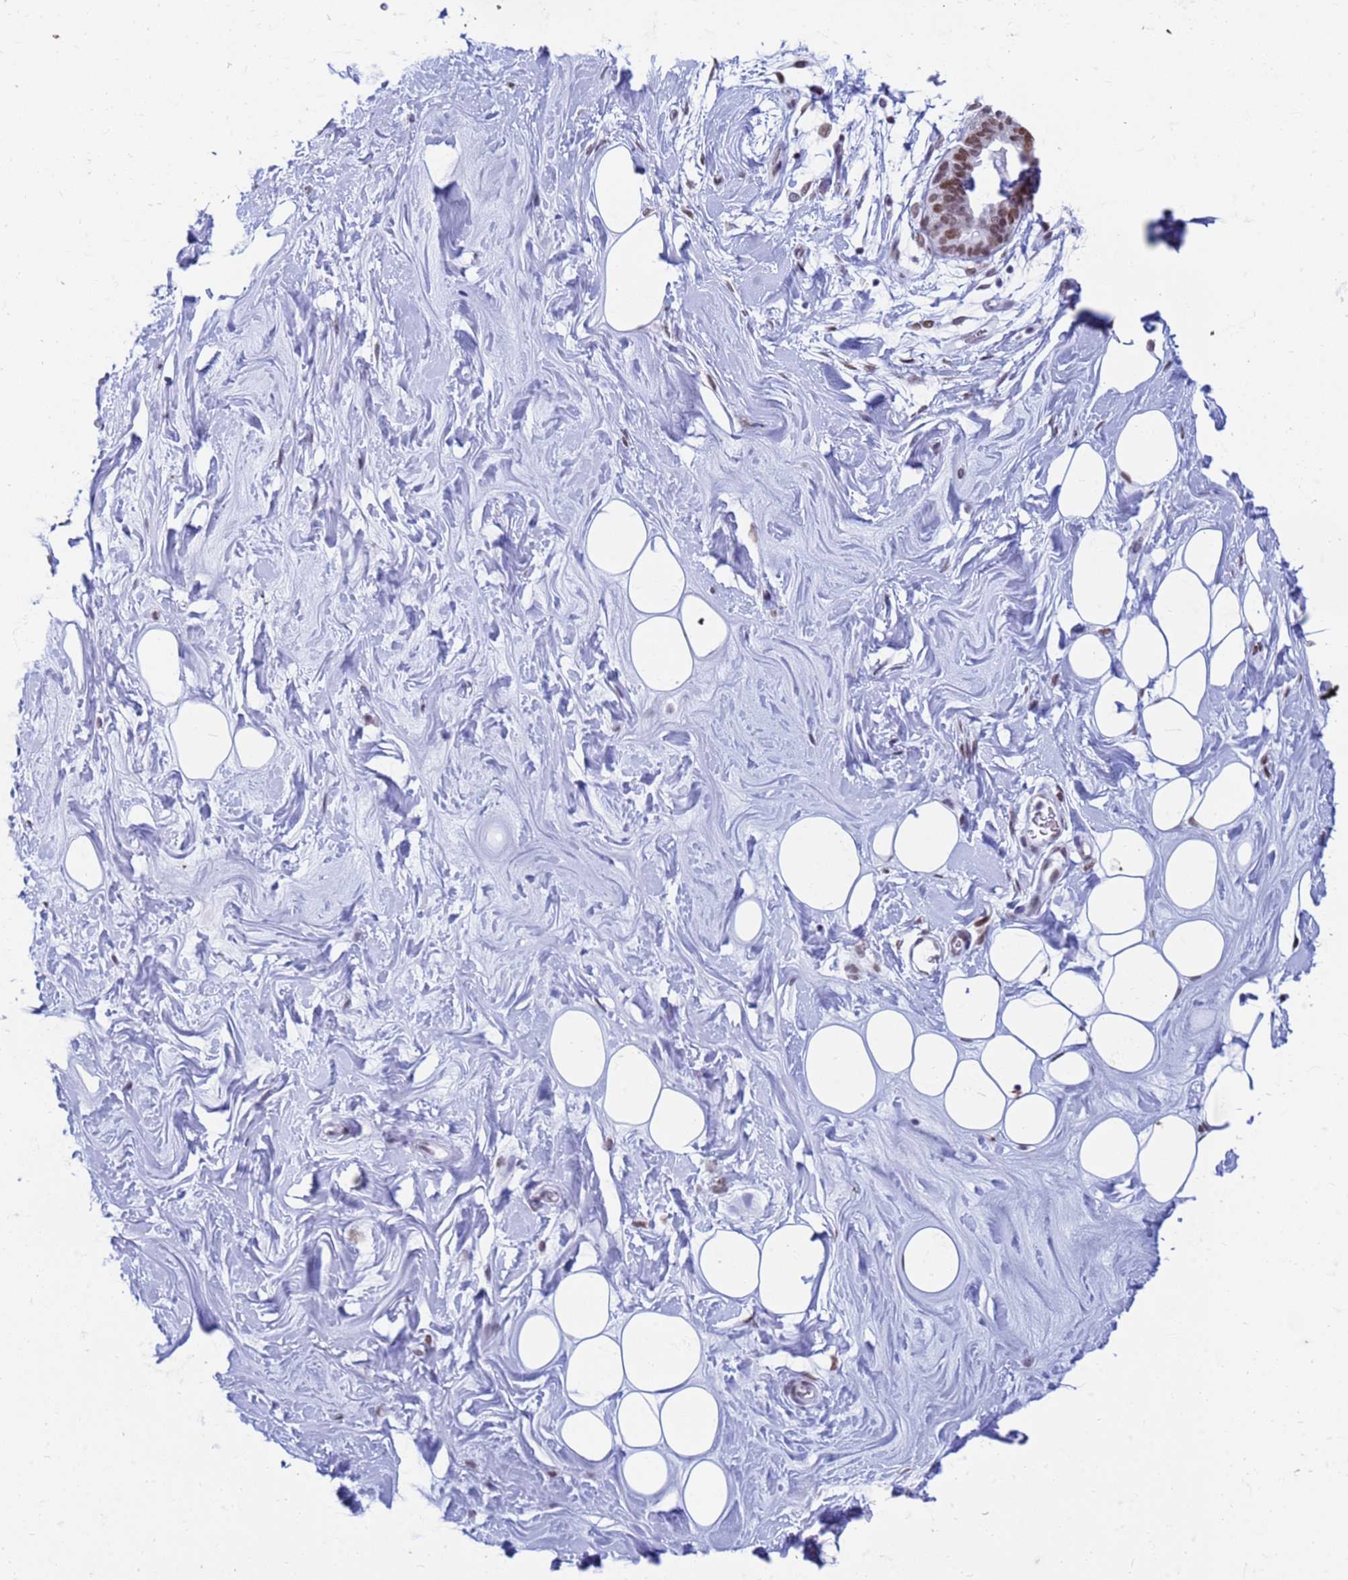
{"staining": {"intensity": "weak", "quantity": ">75%", "location": "nuclear"}, "tissue": "adipose tissue", "cell_type": "Adipocytes", "image_type": "normal", "snomed": [{"axis": "morphology", "description": "Normal tissue, NOS"}, {"axis": "topography", "description": "Breast"}], "caption": "Adipocytes demonstrate low levels of weak nuclear positivity in about >75% of cells in unremarkable adipose tissue. The protein is shown in brown color, while the nuclei are stained blue.", "gene": "FAM170B", "patient": {"sex": "female", "age": 26}}